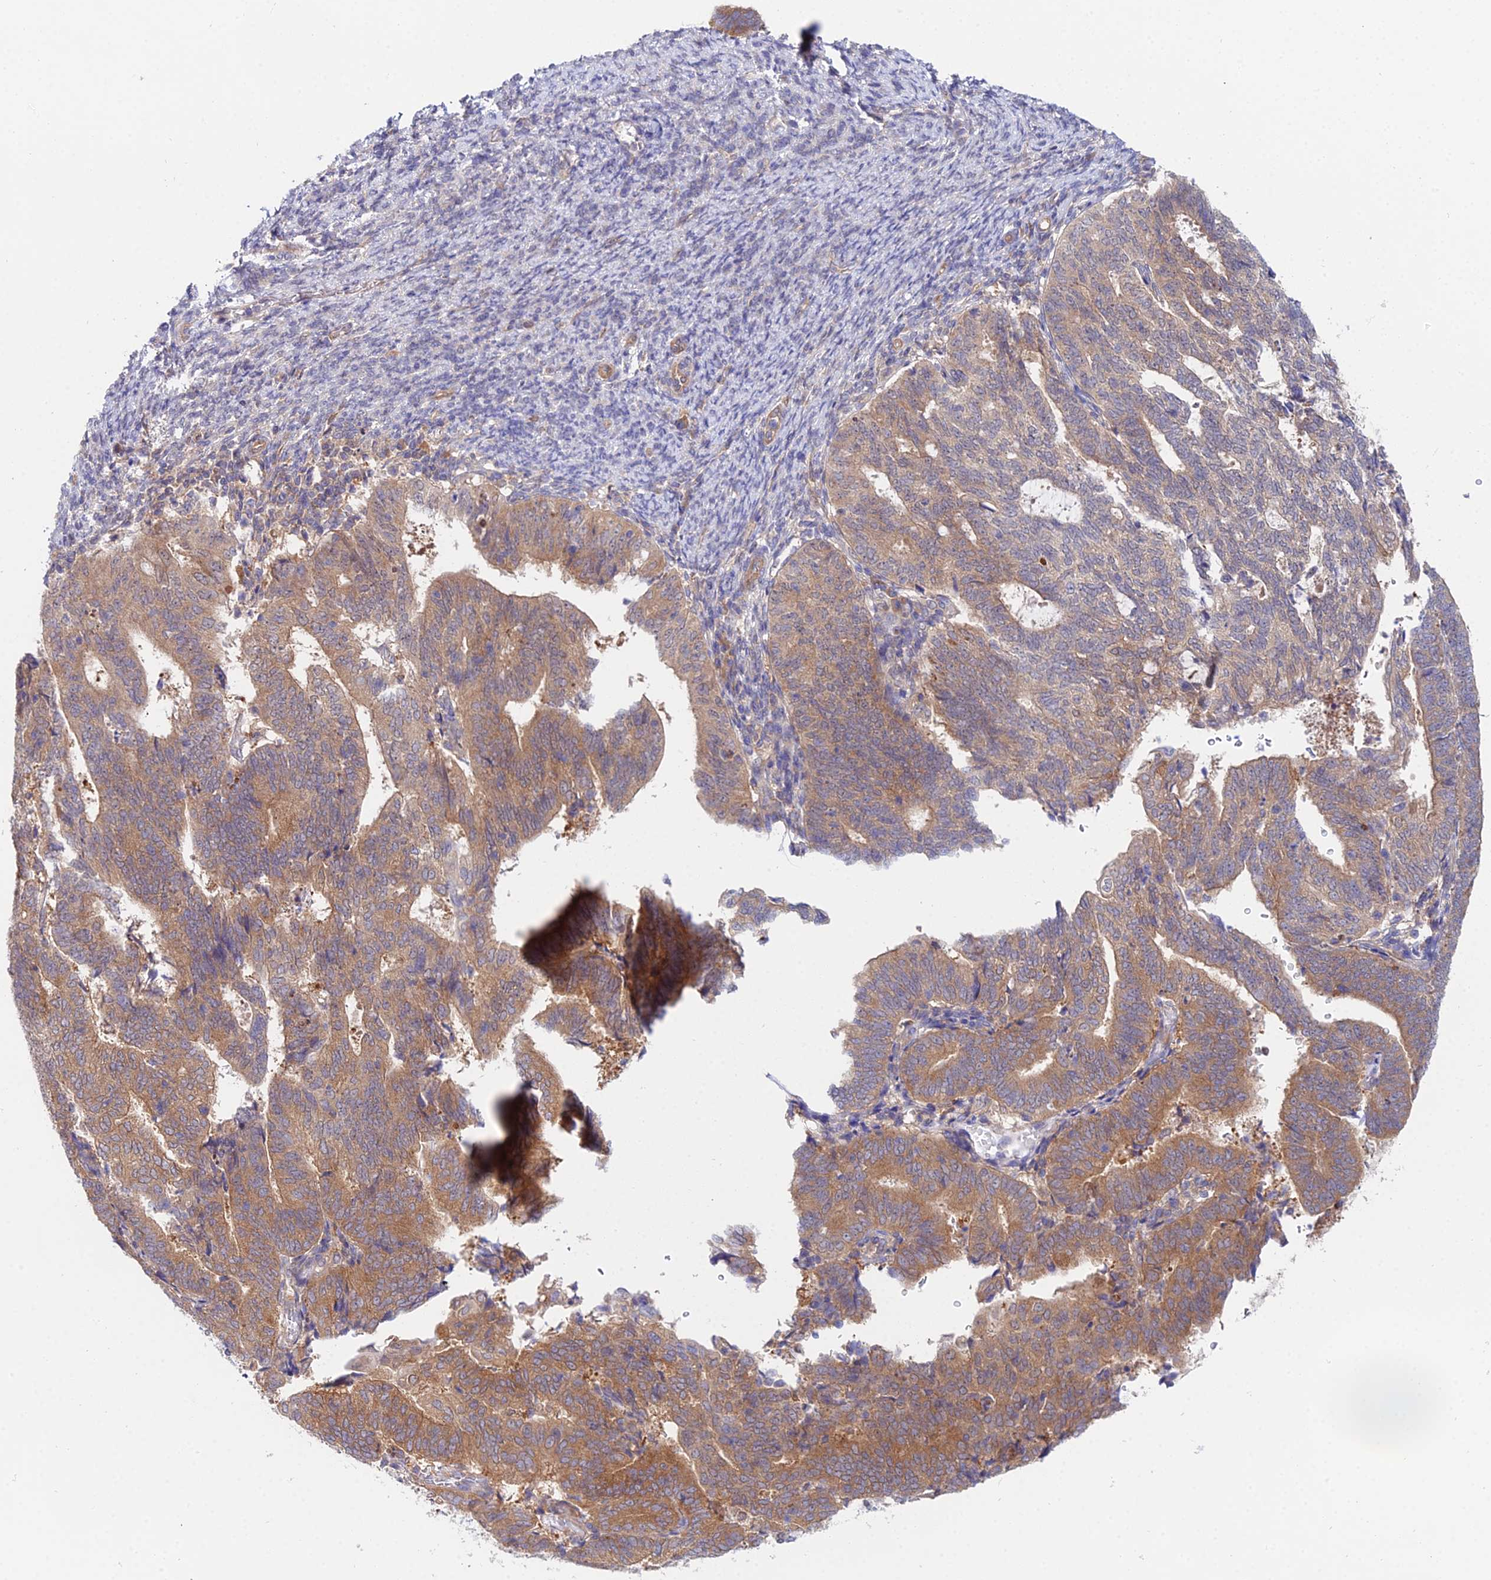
{"staining": {"intensity": "moderate", "quantity": ">75%", "location": "cytoplasmic/membranous"}, "tissue": "endometrial cancer", "cell_type": "Tumor cells", "image_type": "cancer", "snomed": [{"axis": "morphology", "description": "Adenocarcinoma, NOS"}, {"axis": "topography", "description": "Endometrium"}], "caption": "IHC micrograph of neoplastic tissue: human endometrial adenocarcinoma stained using IHC reveals medium levels of moderate protein expression localized specifically in the cytoplasmic/membranous of tumor cells, appearing as a cytoplasmic/membranous brown color.", "gene": "PPP2R2C", "patient": {"sex": "female", "age": 70}}